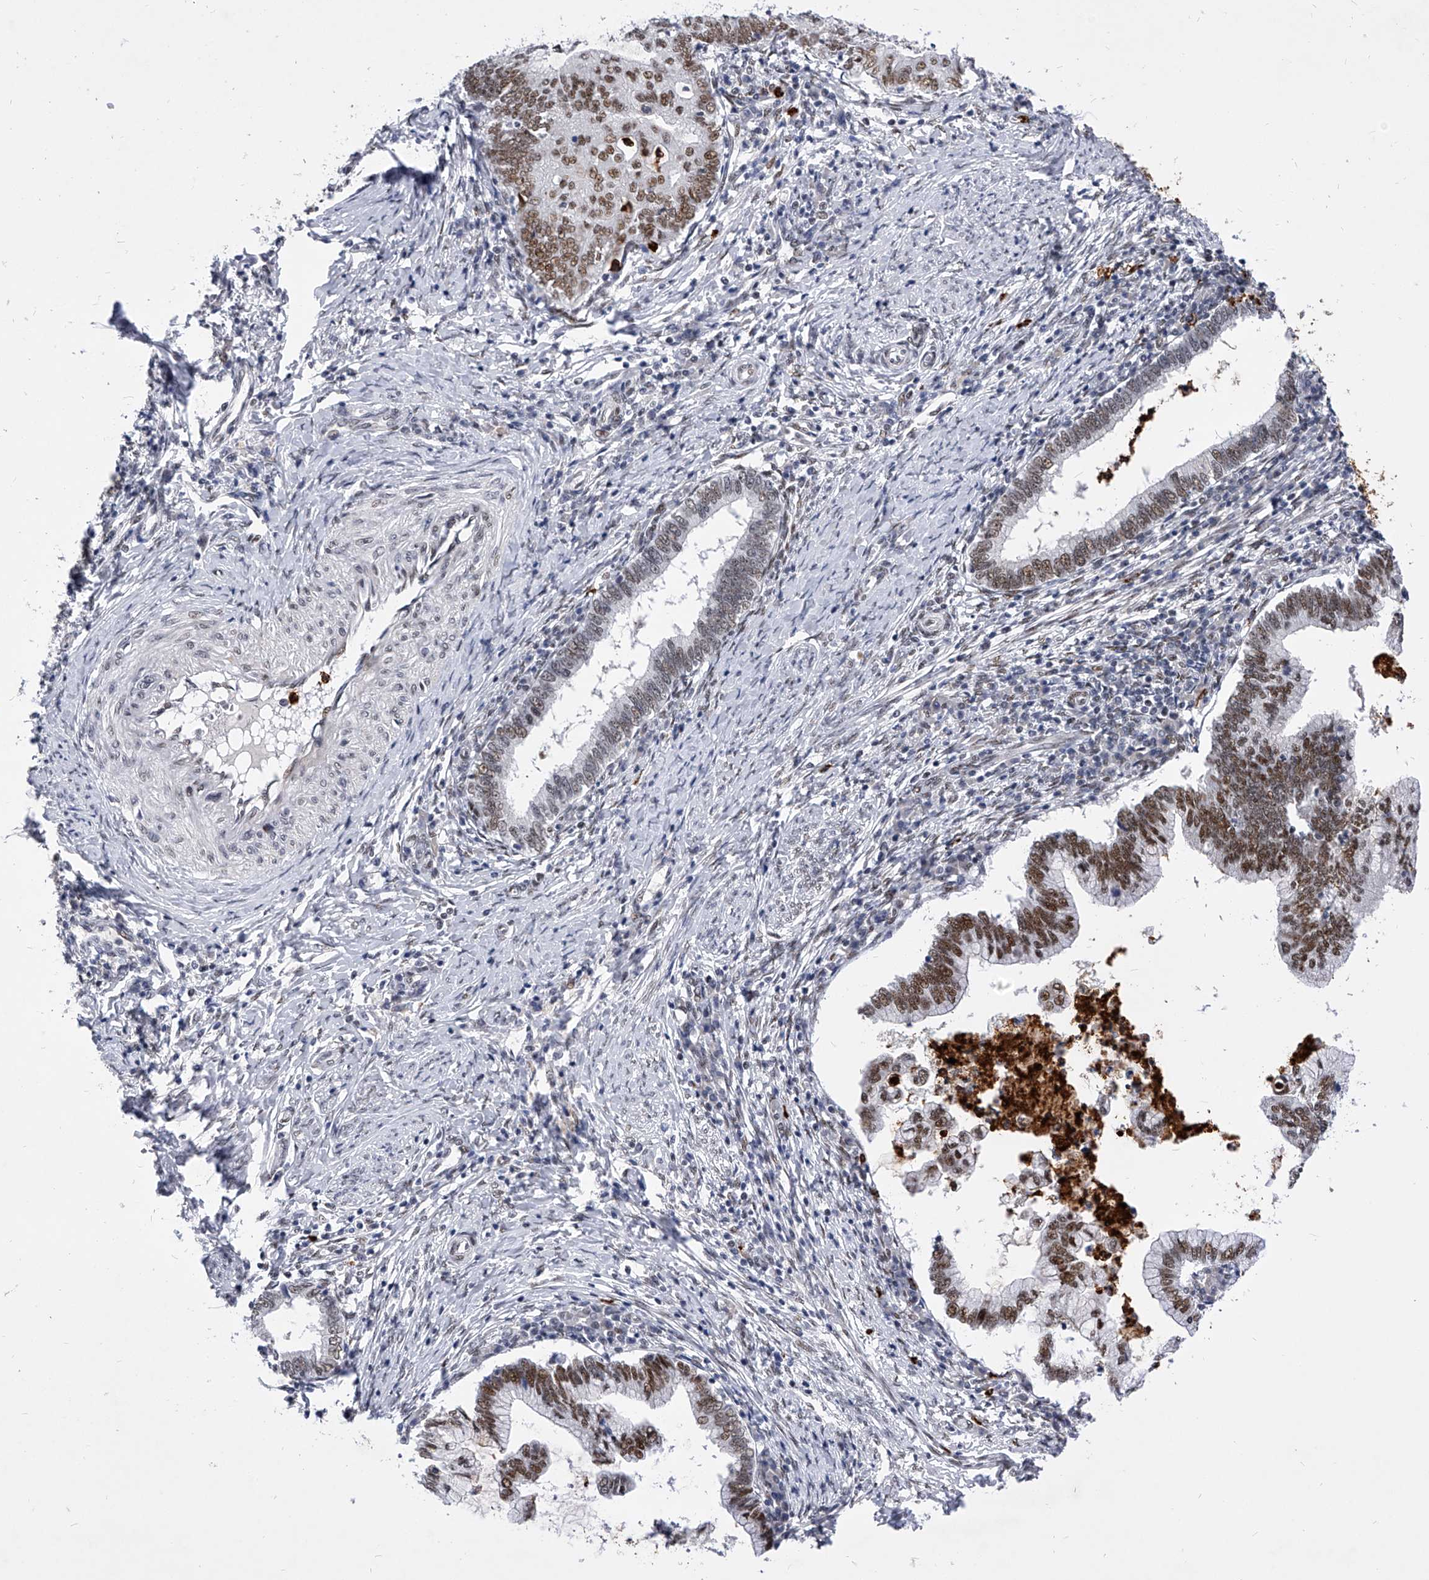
{"staining": {"intensity": "moderate", "quantity": ">75%", "location": "nuclear"}, "tissue": "cervical cancer", "cell_type": "Tumor cells", "image_type": "cancer", "snomed": [{"axis": "morphology", "description": "Adenocarcinoma, NOS"}, {"axis": "topography", "description": "Cervix"}], "caption": "Cervical adenocarcinoma stained for a protein (brown) displays moderate nuclear positive staining in approximately >75% of tumor cells.", "gene": "TESK2", "patient": {"sex": "female", "age": 36}}